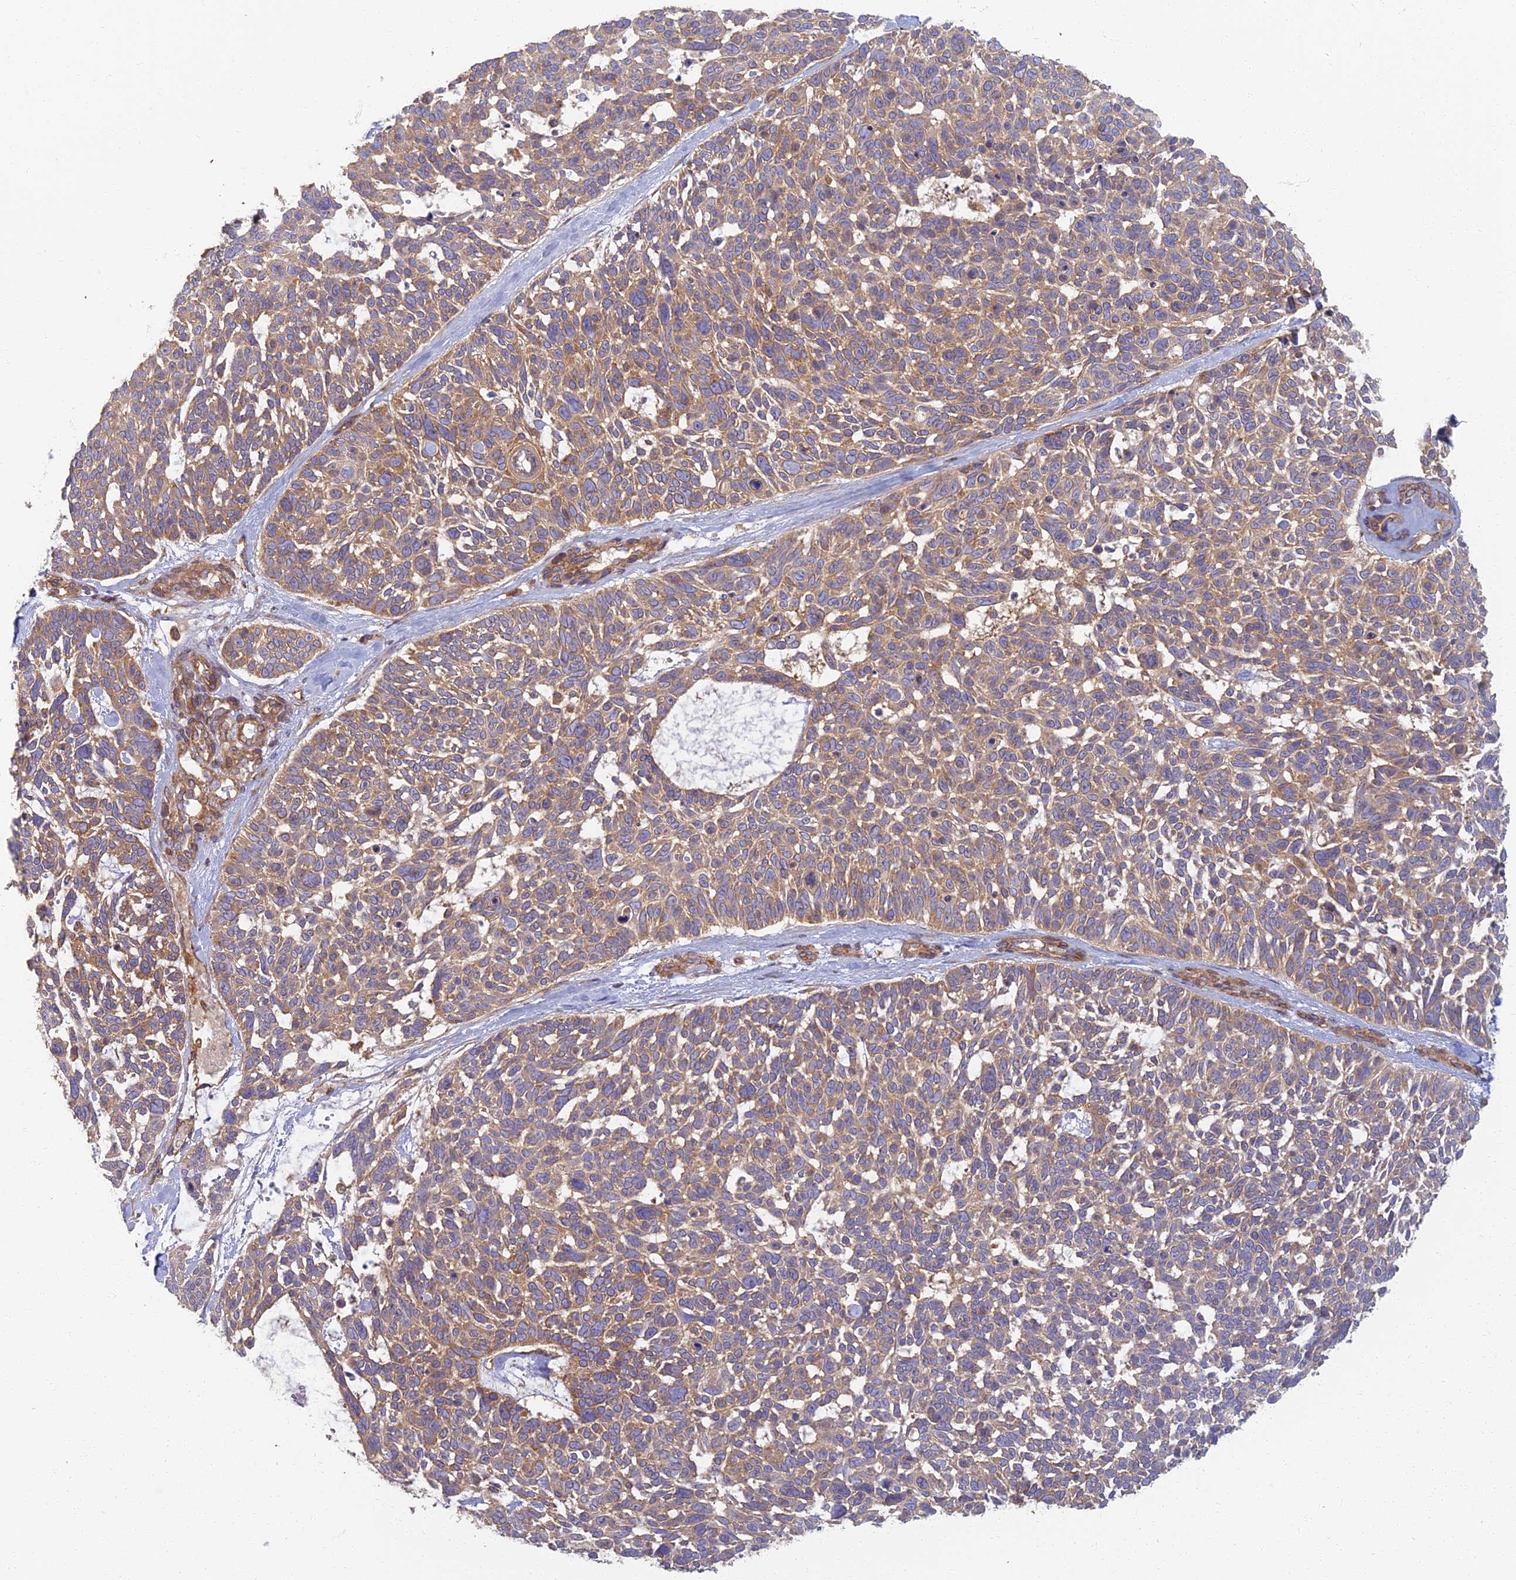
{"staining": {"intensity": "moderate", "quantity": ">75%", "location": "cytoplasmic/membranous"}, "tissue": "skin cancer", "cell_type": "Tumor cells", "image_type": "cancer", "snomed": [{"axis": "morphology", "description": "Basal cell carcinoma"}, {"axis": "topography", "description": "Skin"}], "caption": "Tumor cells display medium levels of moderate cytoplasmic/membranous positivity in approximately >75% of cells in human skin cancer (basal cell carcinoma).", "gene": "RBSN", "patient": {"sex": "male", "age": 88}}